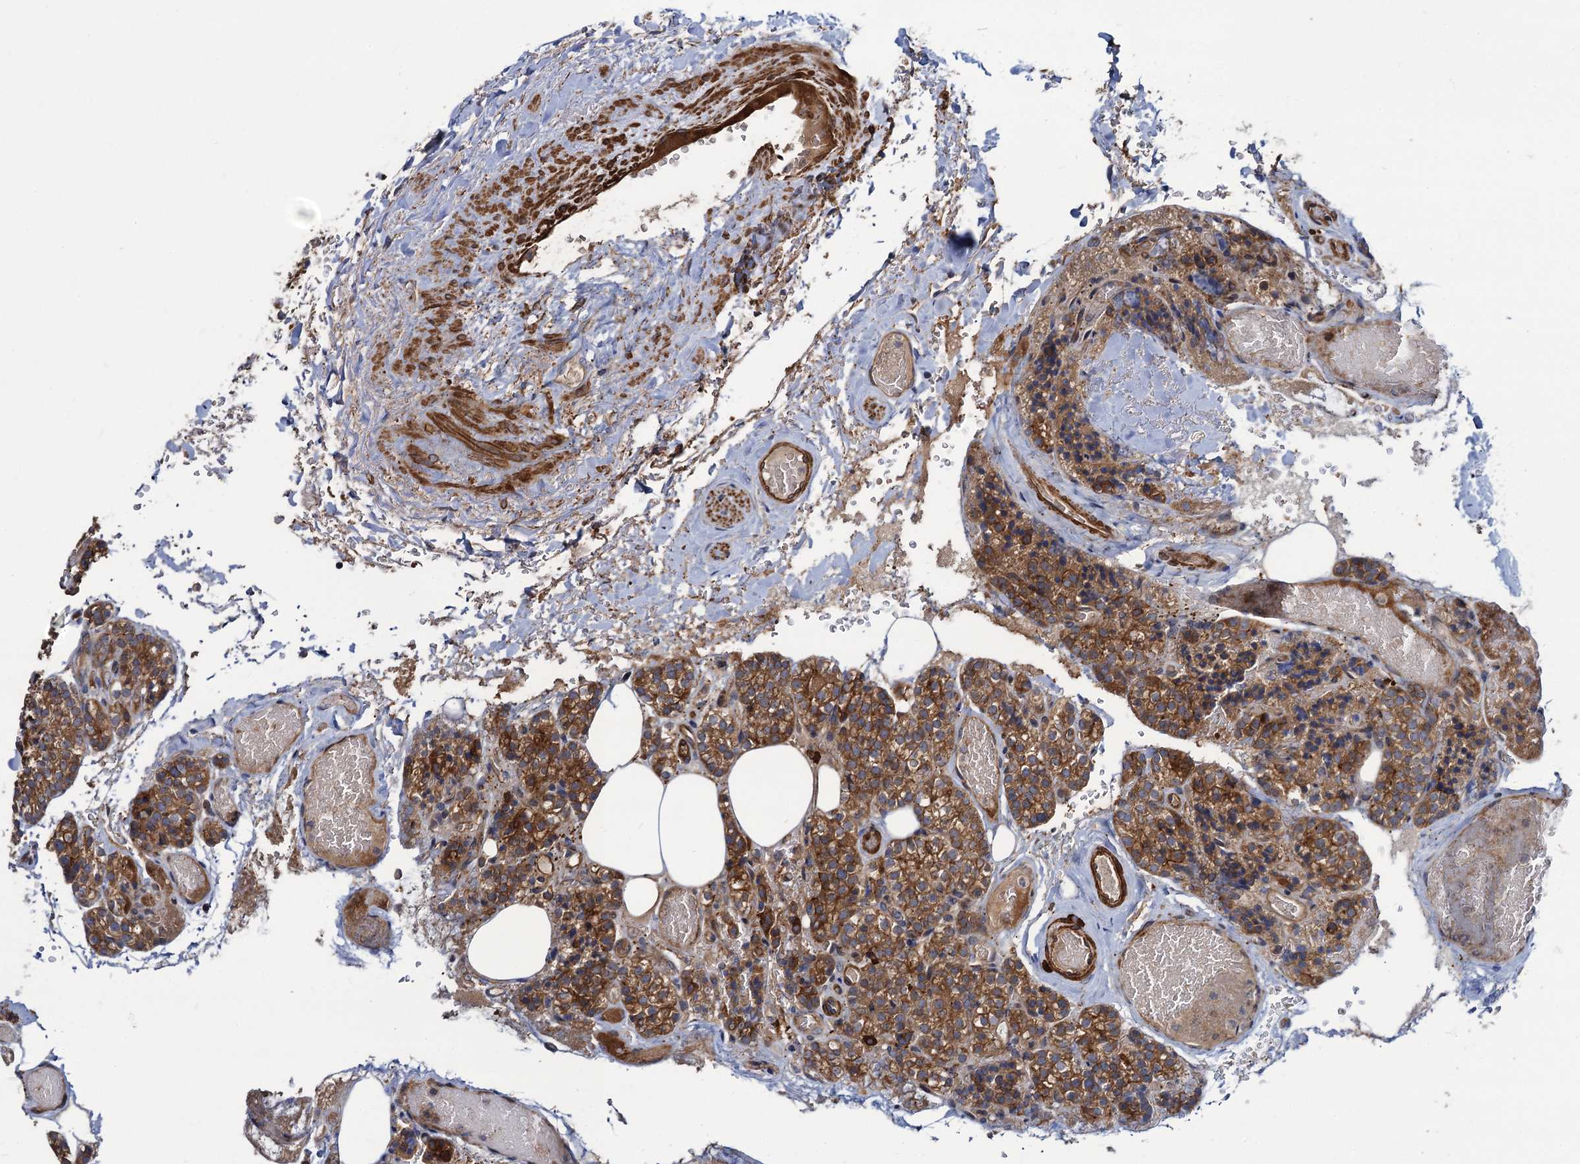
{"staining": {"intensity": "moderate", "quantity": ">75%", "location": "cytoplasmic/membranous"}, "tissue": "parathyroid gland", "cell_type": "Glandular cells", "image_type": "normal", "snomed": [{"axis": "morphology", "description": "Normal tissue, NOS"}, {"axis": "topography", "description": "Parathyroid gland"}], "caption": "Immunohistochemistry (IHC) of benign human parathyroid gland exhibits medium levels of moderate cytoplasmic/membranous expression in about >75% of glandular cells.", "gene": "KXD1", "patient": {"sex": "male", "age": 87}}